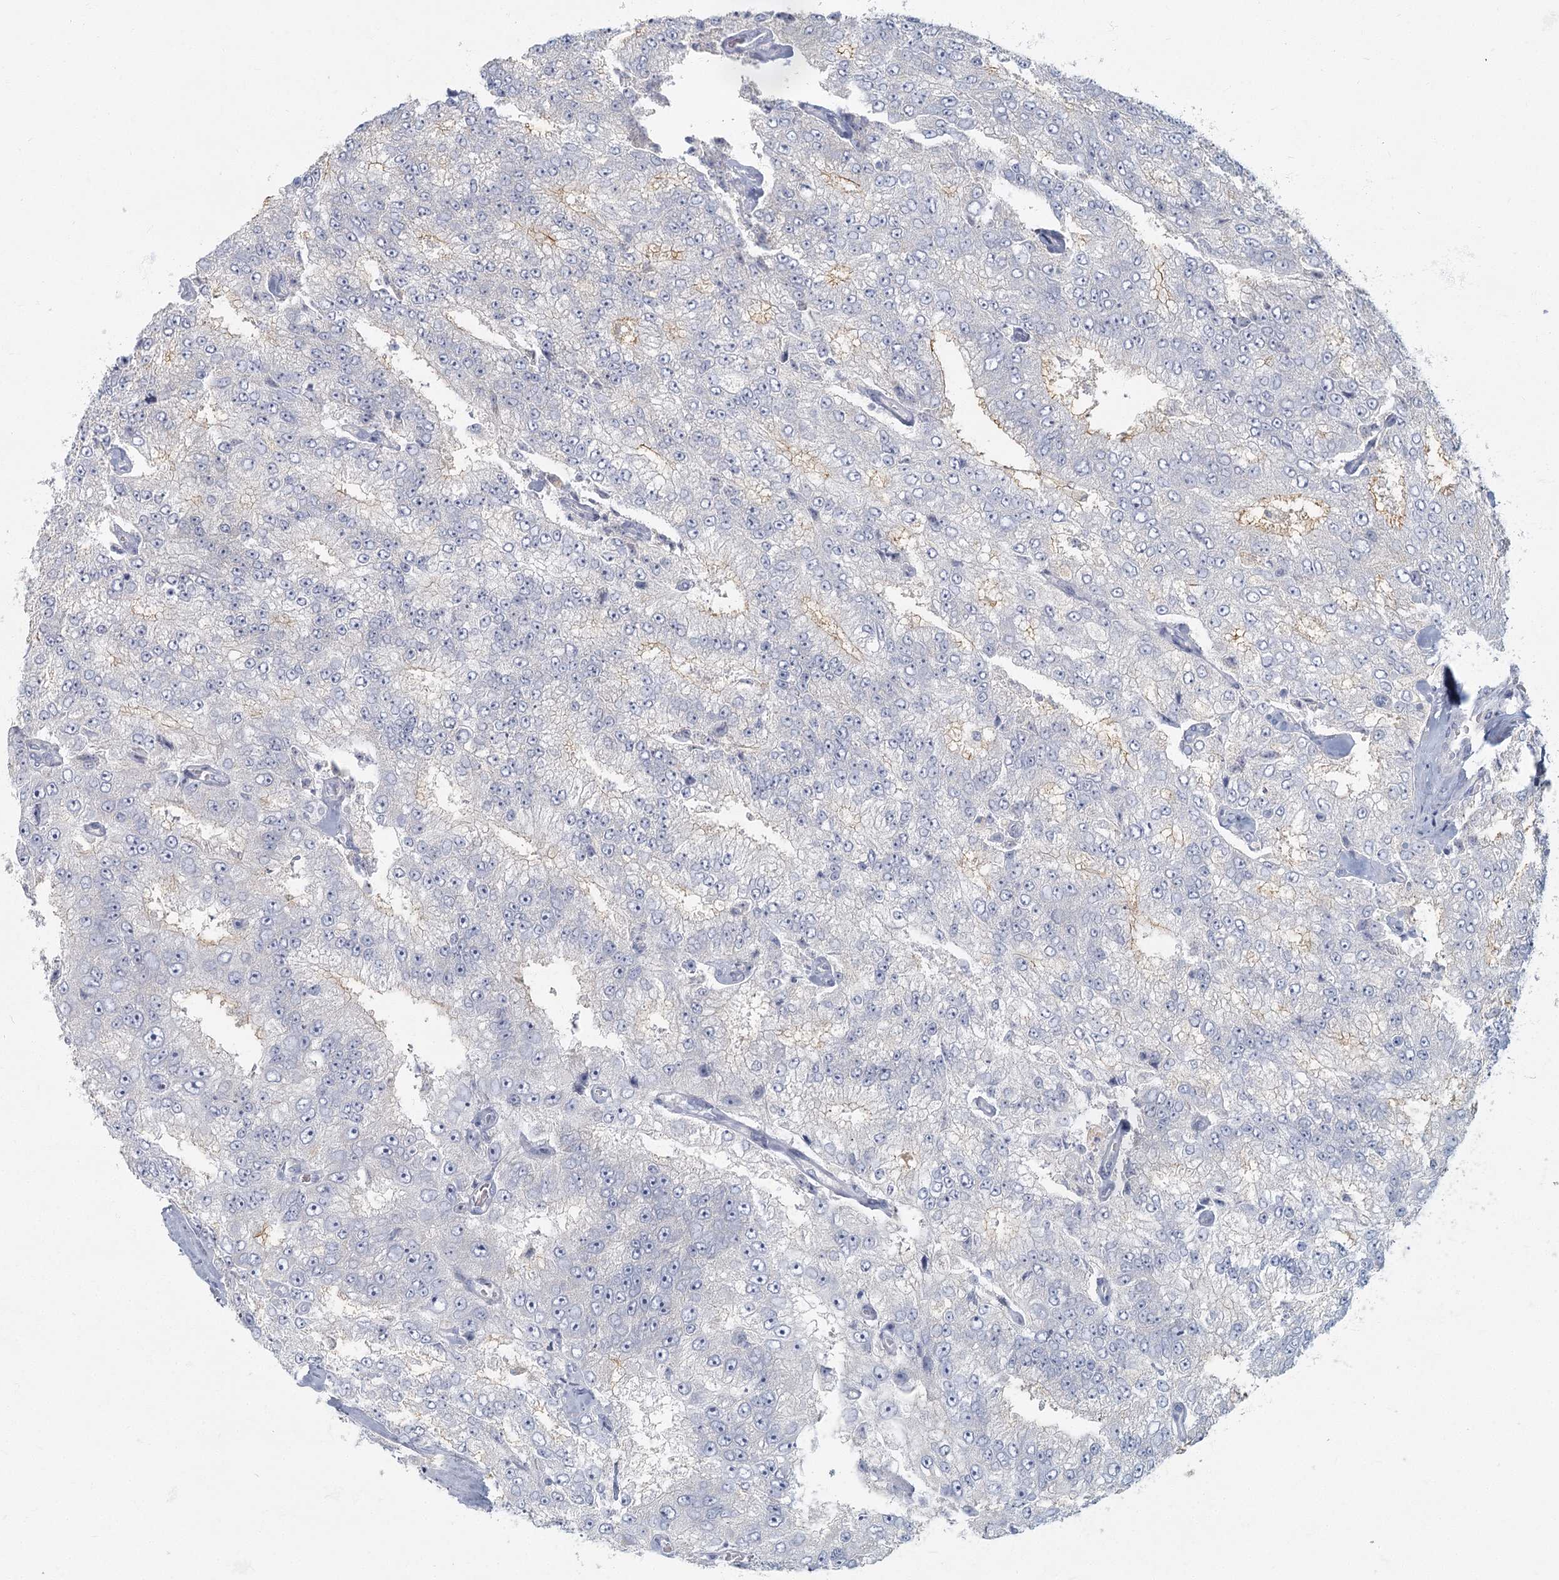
{"staining": {"intensity": "negative", "quantity": "none", "location": "none"}, "tissue": "prostate cancer", "cell_type": "Tumor cells", "image_type": "cancer", "snomed": [{"axis": "morphology", "description": "Adenocarcinoma, High grade"}, {"axis": "topography", "description": "Prostate"}], "caption": "Image shows no significant protein positivity in tumor cells of prostate cancer.", "gene": "FAM110C", "patient": {"sex": "male", "age": 58}}